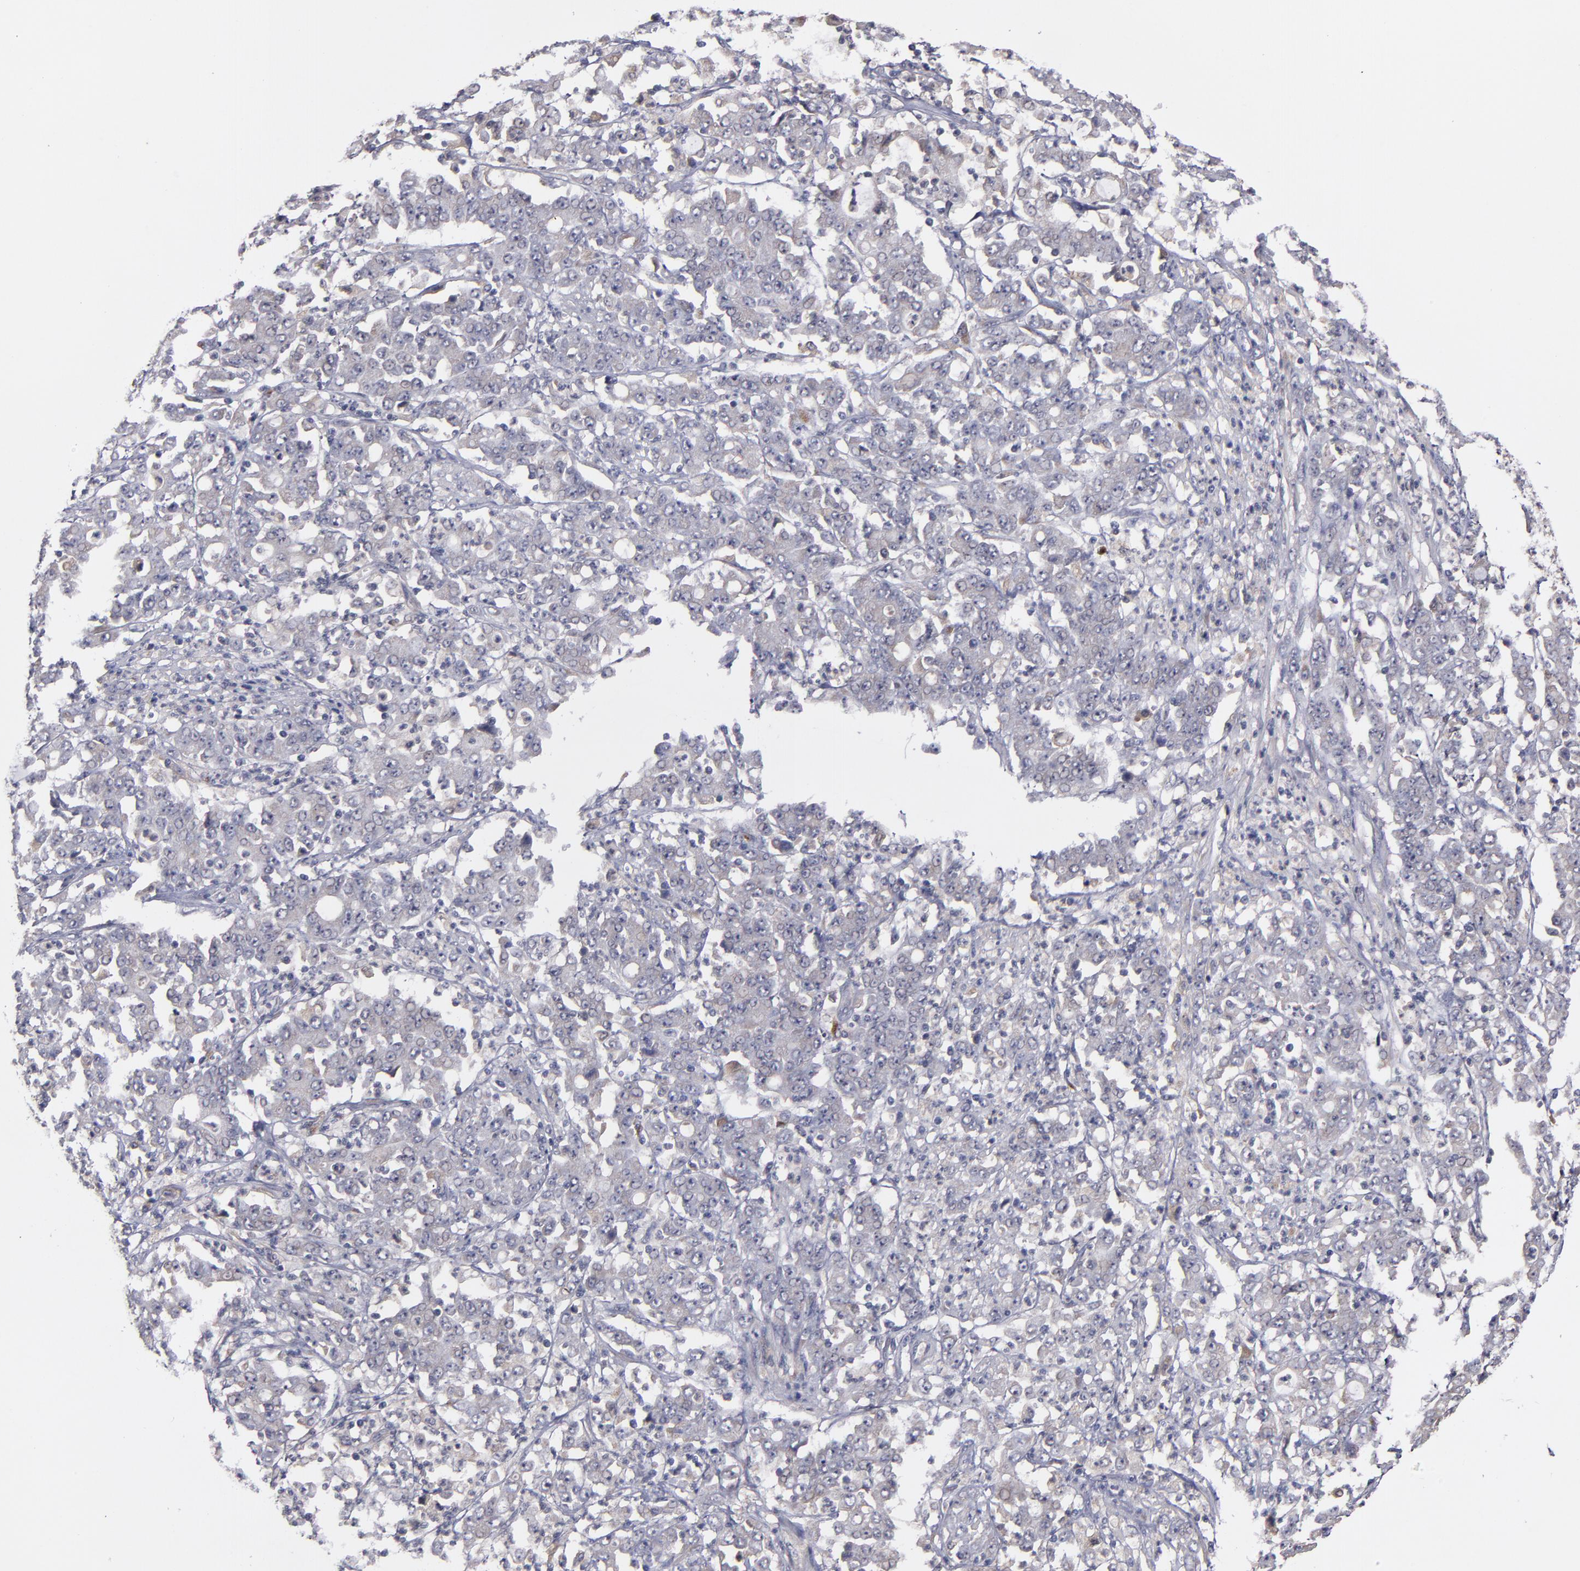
{"staining": {"intensity": "weak", "quantity": ">75%", "location": "cytoplasmic/membranous"}, "tissue": "stomach cancer", "cell_type": "Tumor cells", "image_type": "cancer", "snomed": [{"axis": "morphology", "description": "Adenocarcinoma, NOS"}, {"axis": "topography", "description": "Stomach, lower"}], "caption": "Tumor cells reveal weak cytoplasmic/membranous positivity in approximately >75% of cells in stomach cancer (adenocarcinoma). Immunohistochemistry stains the protein in brown and the nuclei are stained blue.", "gene": "MMP11", "patient": {"sex": "female", "age": 71}}